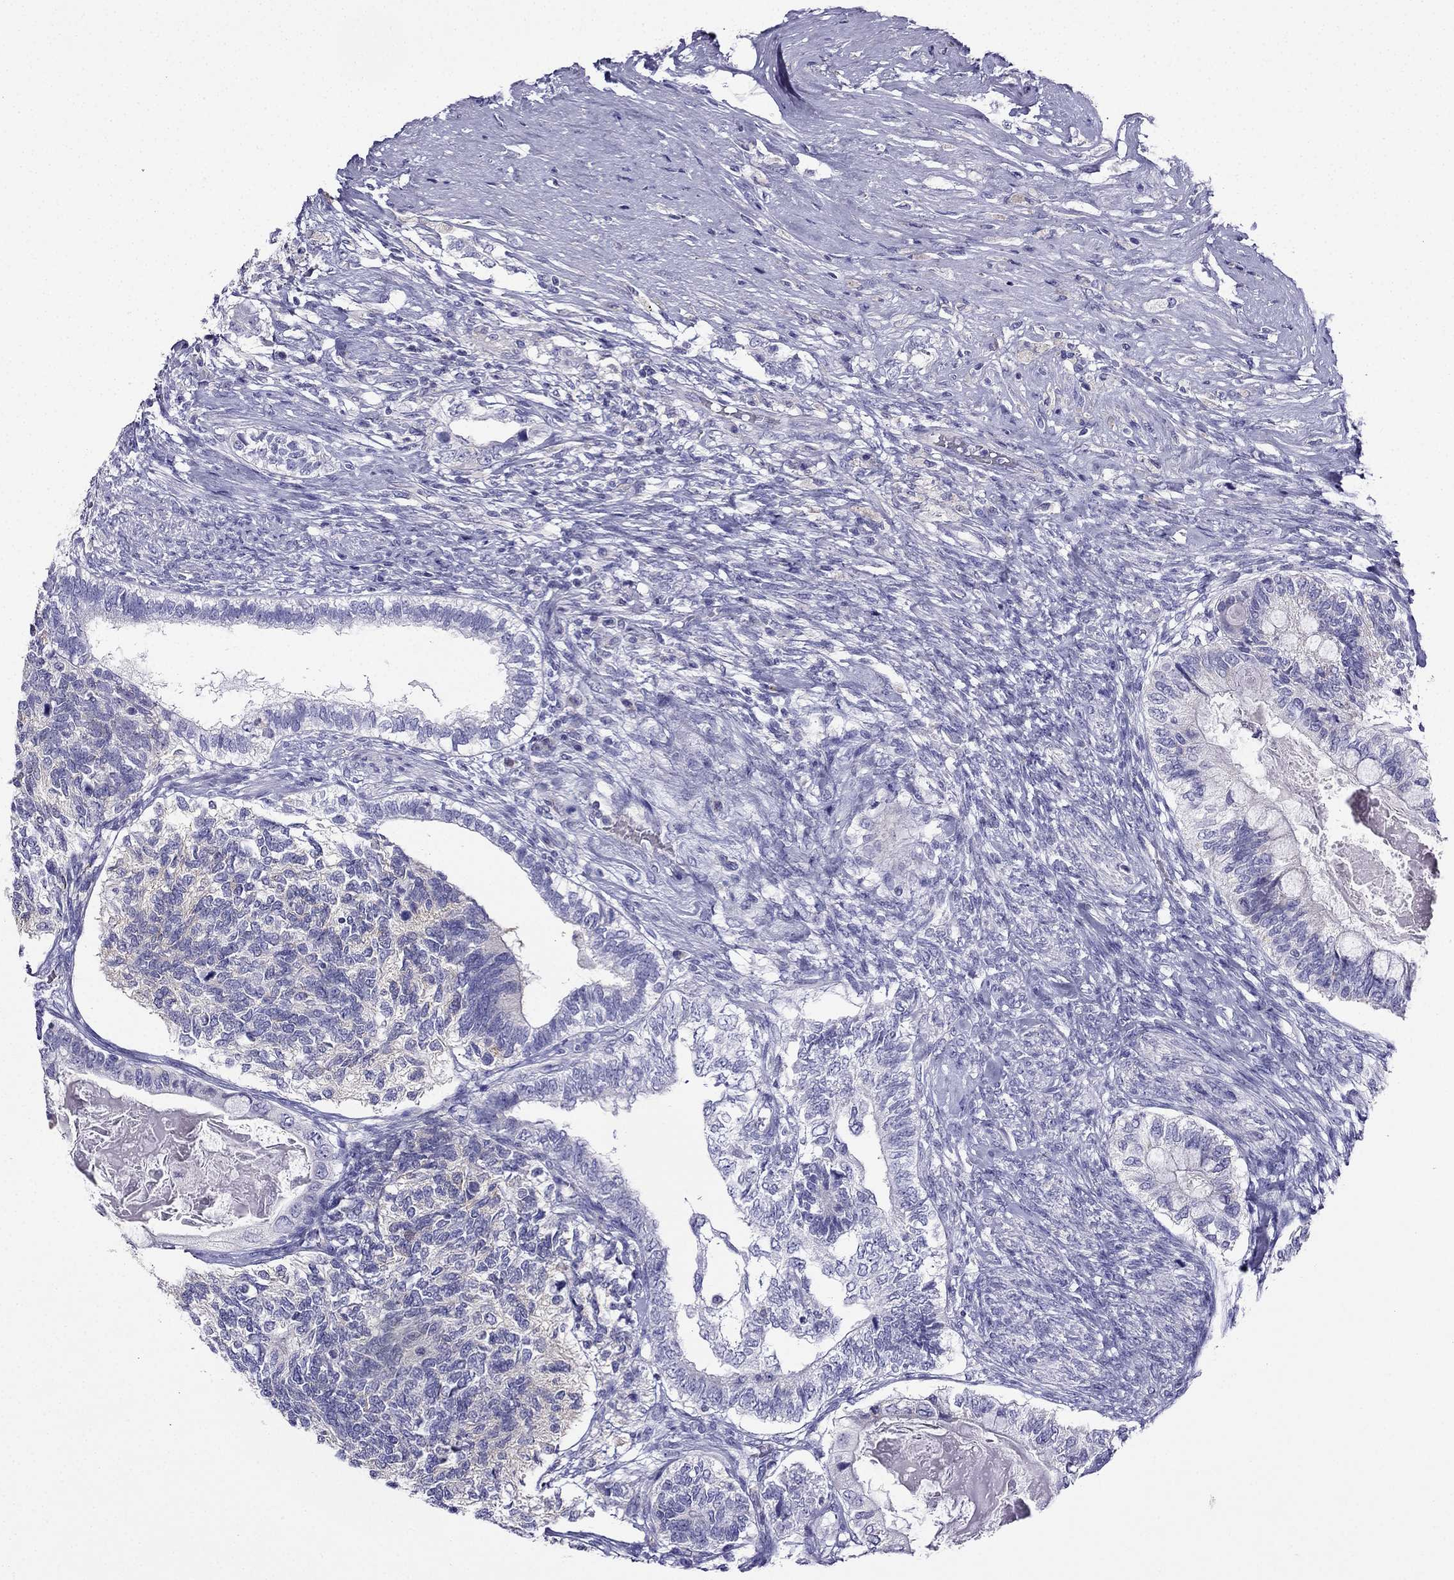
{"staining": {"intensity": "negative", "quantity": "none", "location": "none"}, "tissue": "testis cancer", "cell_type": "Tumor cells", "image_type": "cancer", "snomed": [{"axis": "morphology", "description": "Seminoma, NOS"}, {"axis": "morphology", "description": "Carcinoma, Embryonal, NOS"}, {"axis": "topography", "description": "Testis"}], "caption": "Human testis seminoma stained for a protein using IHC demonstrates no positivity in tumor cells.", "gene": "KIF5A", "patient": {"sex": "male", "age": 41}}